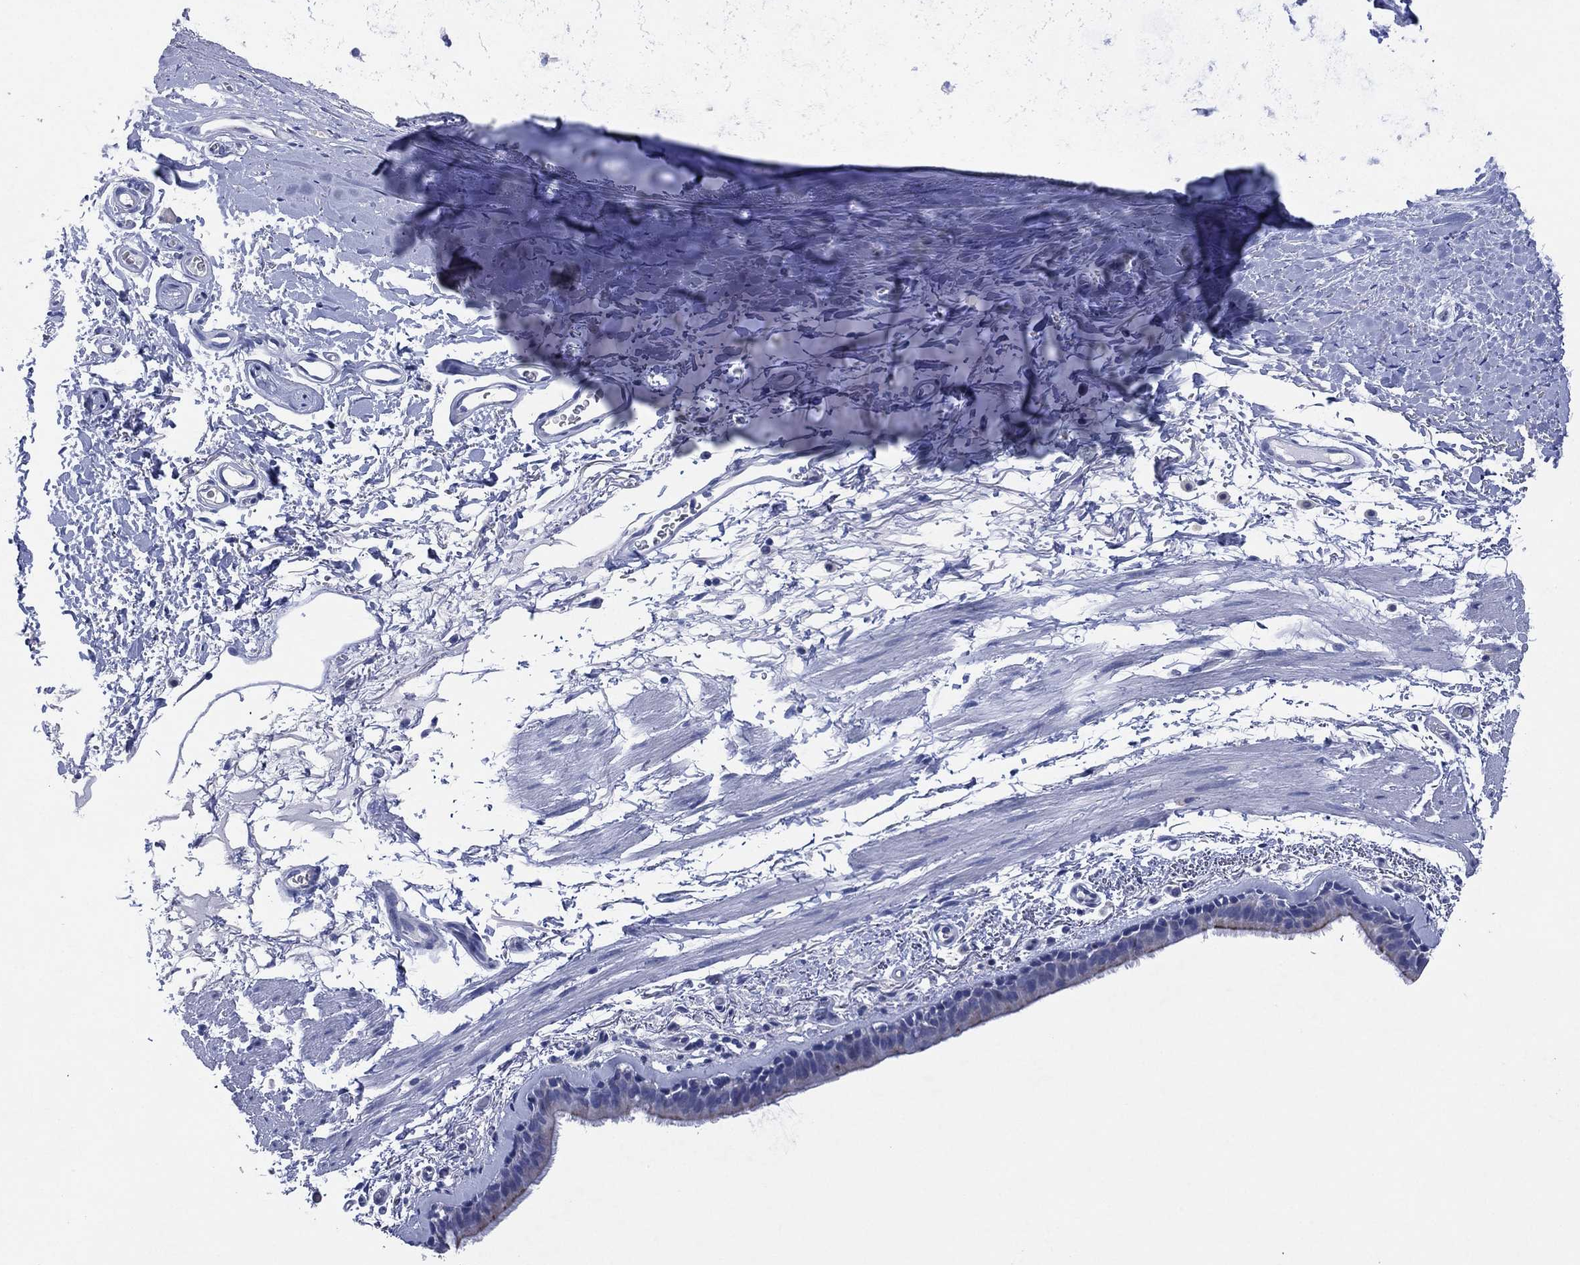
{"staining": {"intensity": "strong", "quantity": "<25%", "location": "cytoplasmic/membranous"}, "tissue": "bronchus", "cell_type": "Respiratory epithelial cells", "image_type": "normal", "snomed": [{"axis": "morphology", "description": "Normal tissue, NOS"}, {"axis": "topography", "description": "Lymph node"}, {"axis": "topography", "description": "Bronchus"}], "caption": "IHC (DAB) staining of benign bronchus demonstrates strong cytoplasmic/membranous protein expression in about <25% of respiratory epithelial cells. (Brightfield microscopy of DAB IHC at high magnification).", "gene": "CHRNA3", "patient": {"sex": "female", "age": 70}}